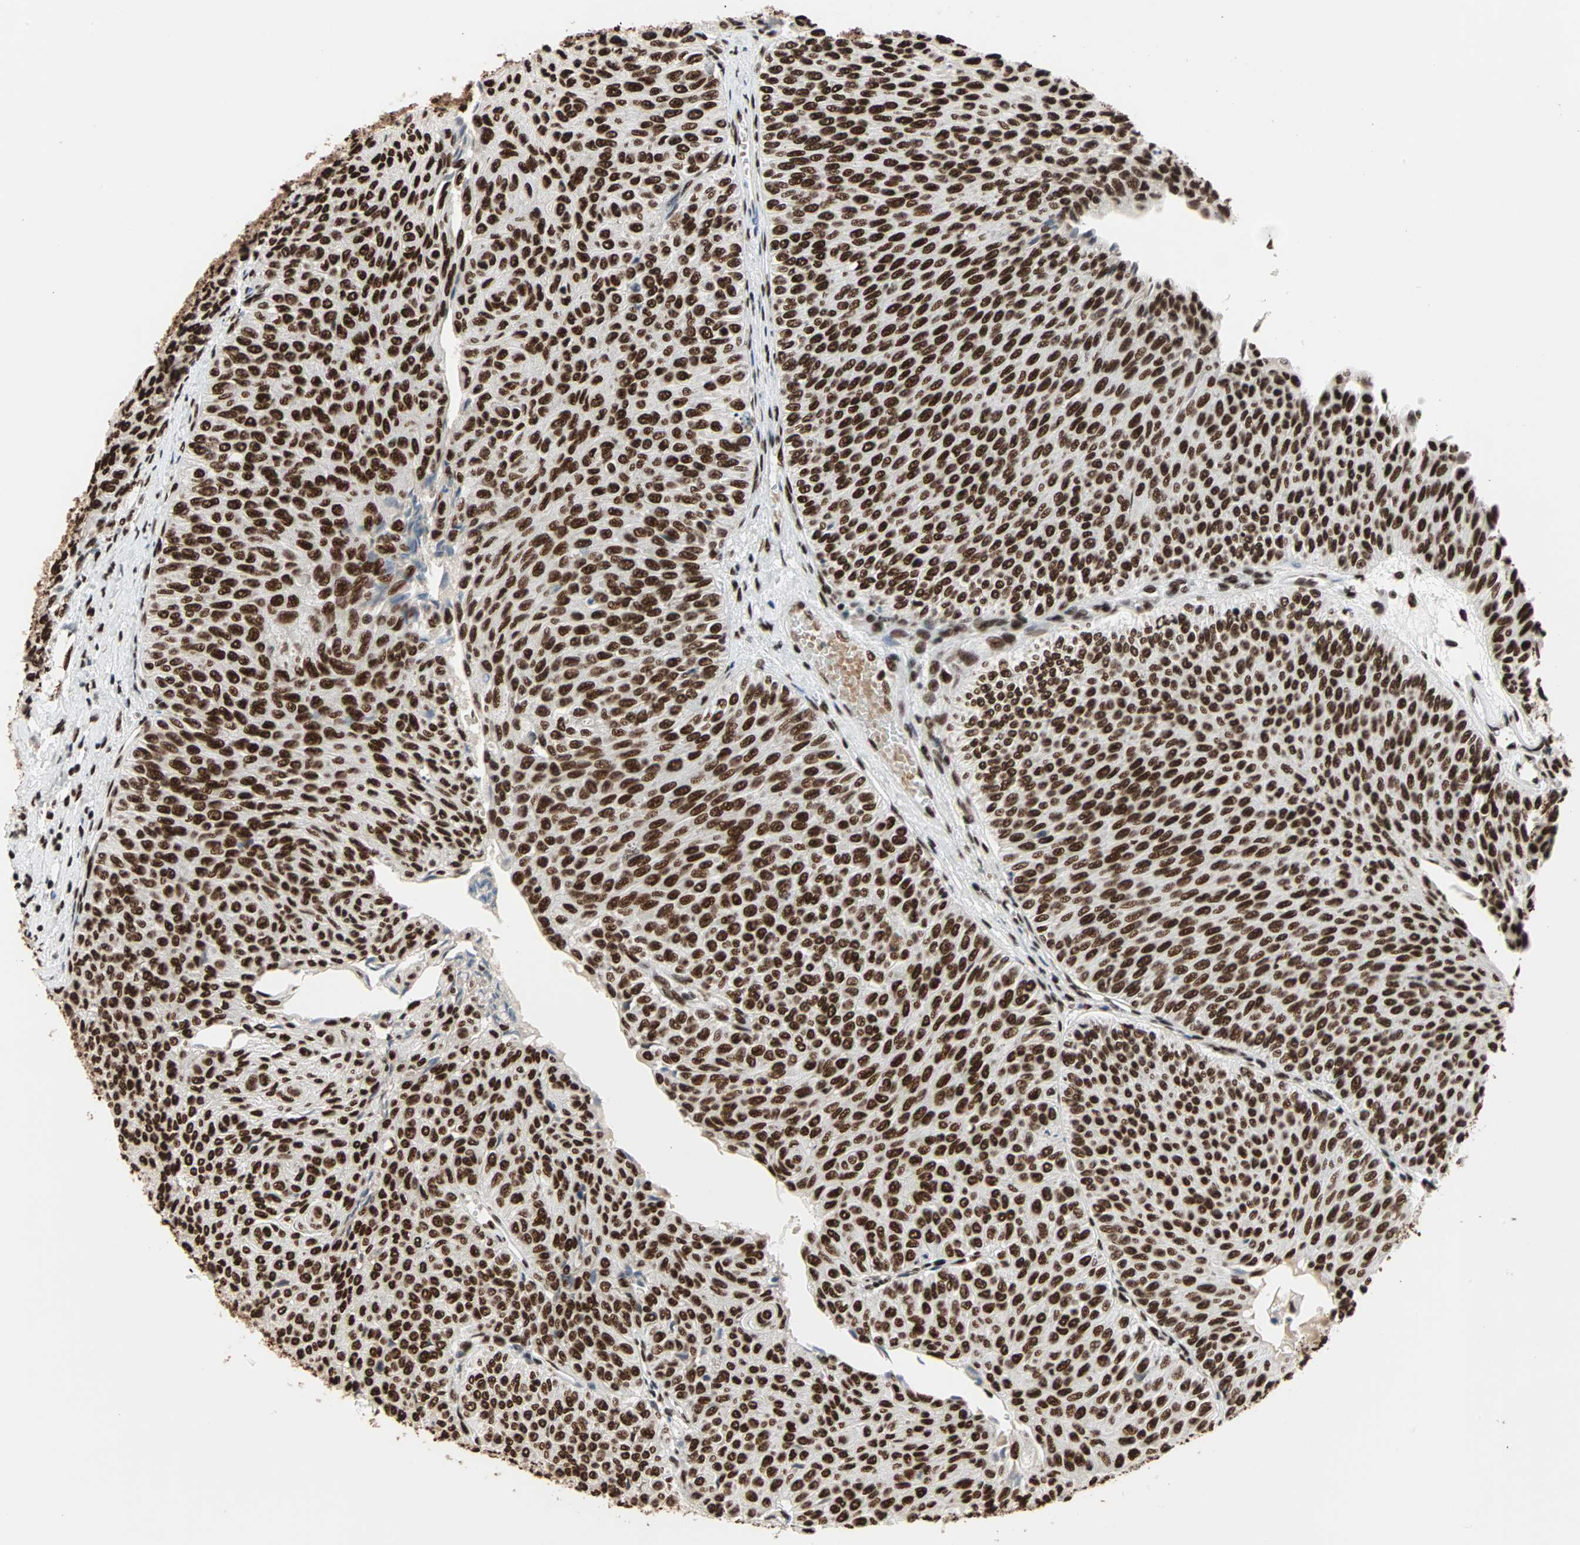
{"staining": {"intensity": "strong", "quantity": ">75%", "location": "nuclear"}, "tissue": "urothelial cancer", "cell_type": "Tumor cells", "image_type": "cancer", "snomed": [{"axis": "morphology", "description": "Urothelial carcinoma, Low grade"}, {"axis": "topography", "description": "Urinary bladder"}], "caption": "Tumor cells display strong nuclear expression in about >75% of cells in urothelial cancer.", "gene": "ILF2", "patient": {"sex": "male", "age": 78}}